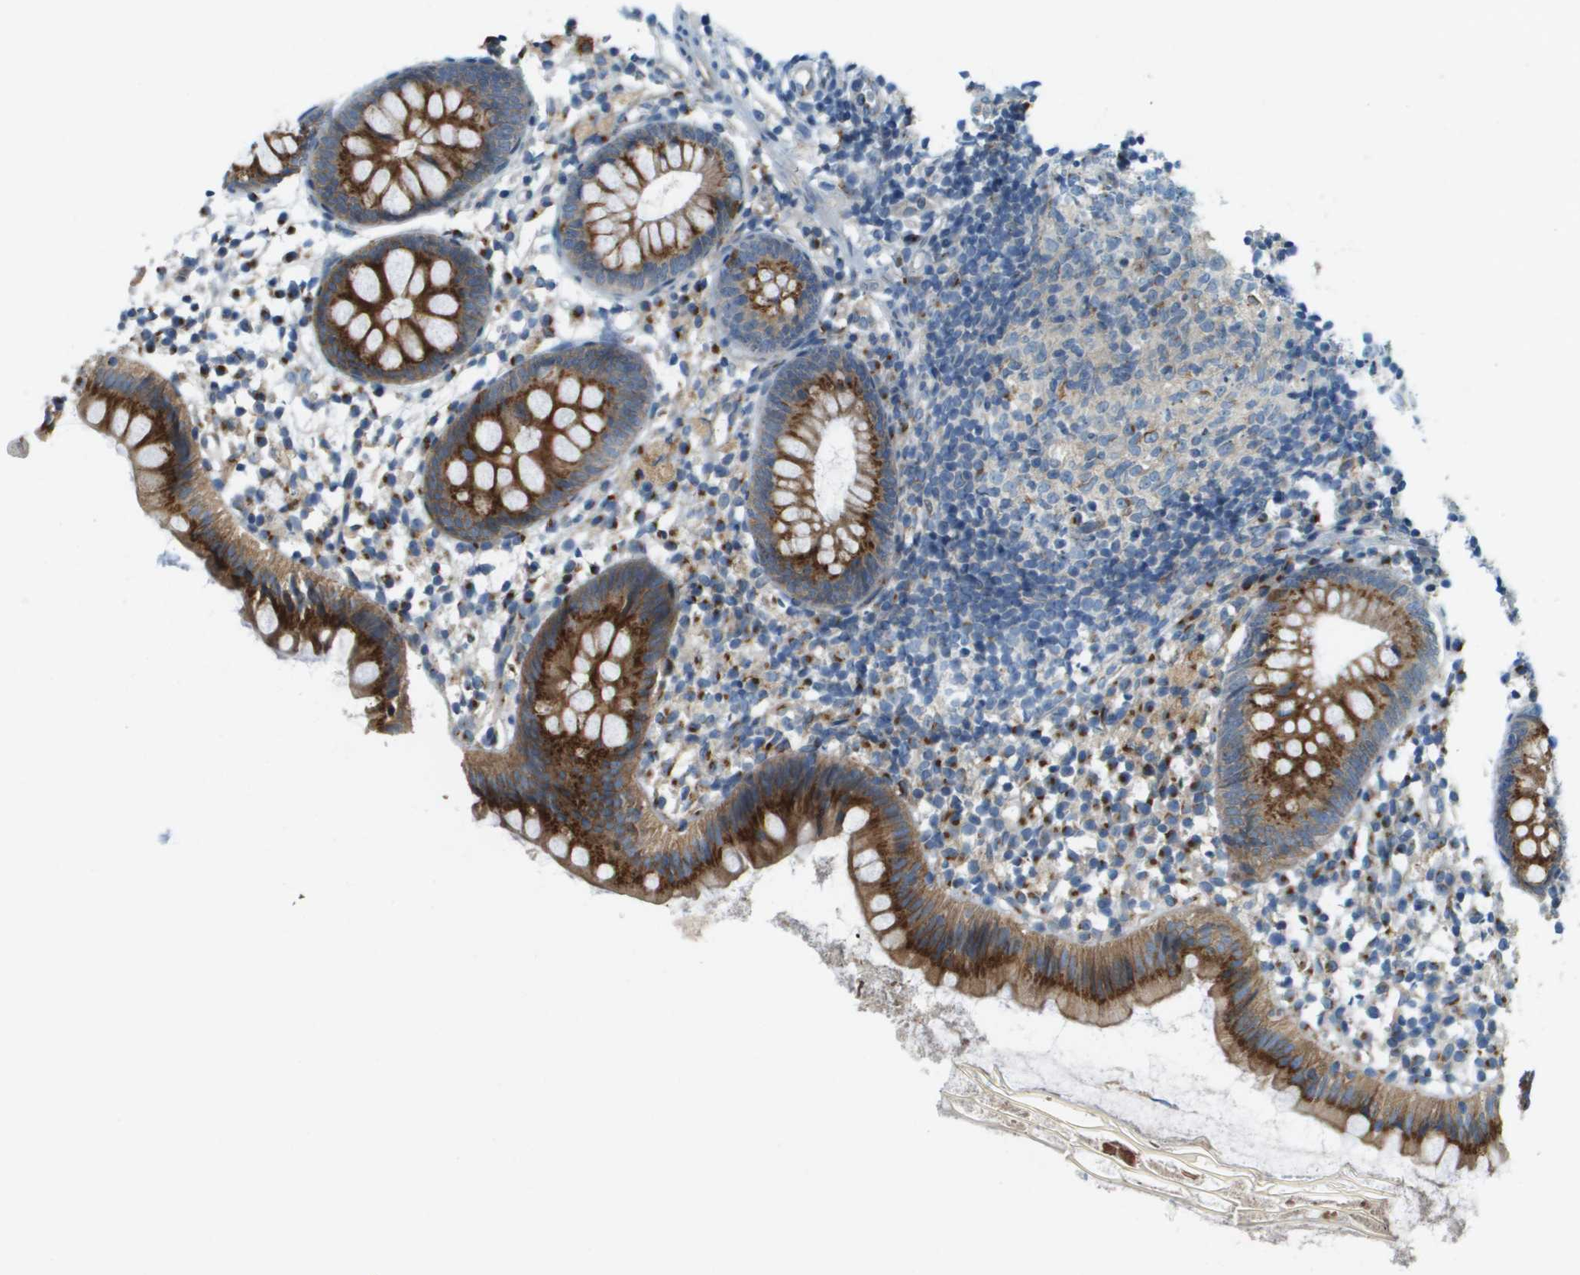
{"staining": {"intensity": "strong", "quantity": ">75%", "location": "cytoplasmic/membranous"}, "tissue": "appendix", "cell_type": "Glandular cells", "image_type": "normal", "snomed": [{"axis": "morphology", "description": "Normal tissue, NOS"}, {"axis": "topography", "description": "Appendix"}], "caption": "The photomicrograph shows immunohistochemical staining of unremarkable appendix. There is strong cytoplasmic/membranous positivity is appreciated in about >75% of glandular cells.", "gene": "ACBD3", "patient": {"sex": "female", "age": 20}}